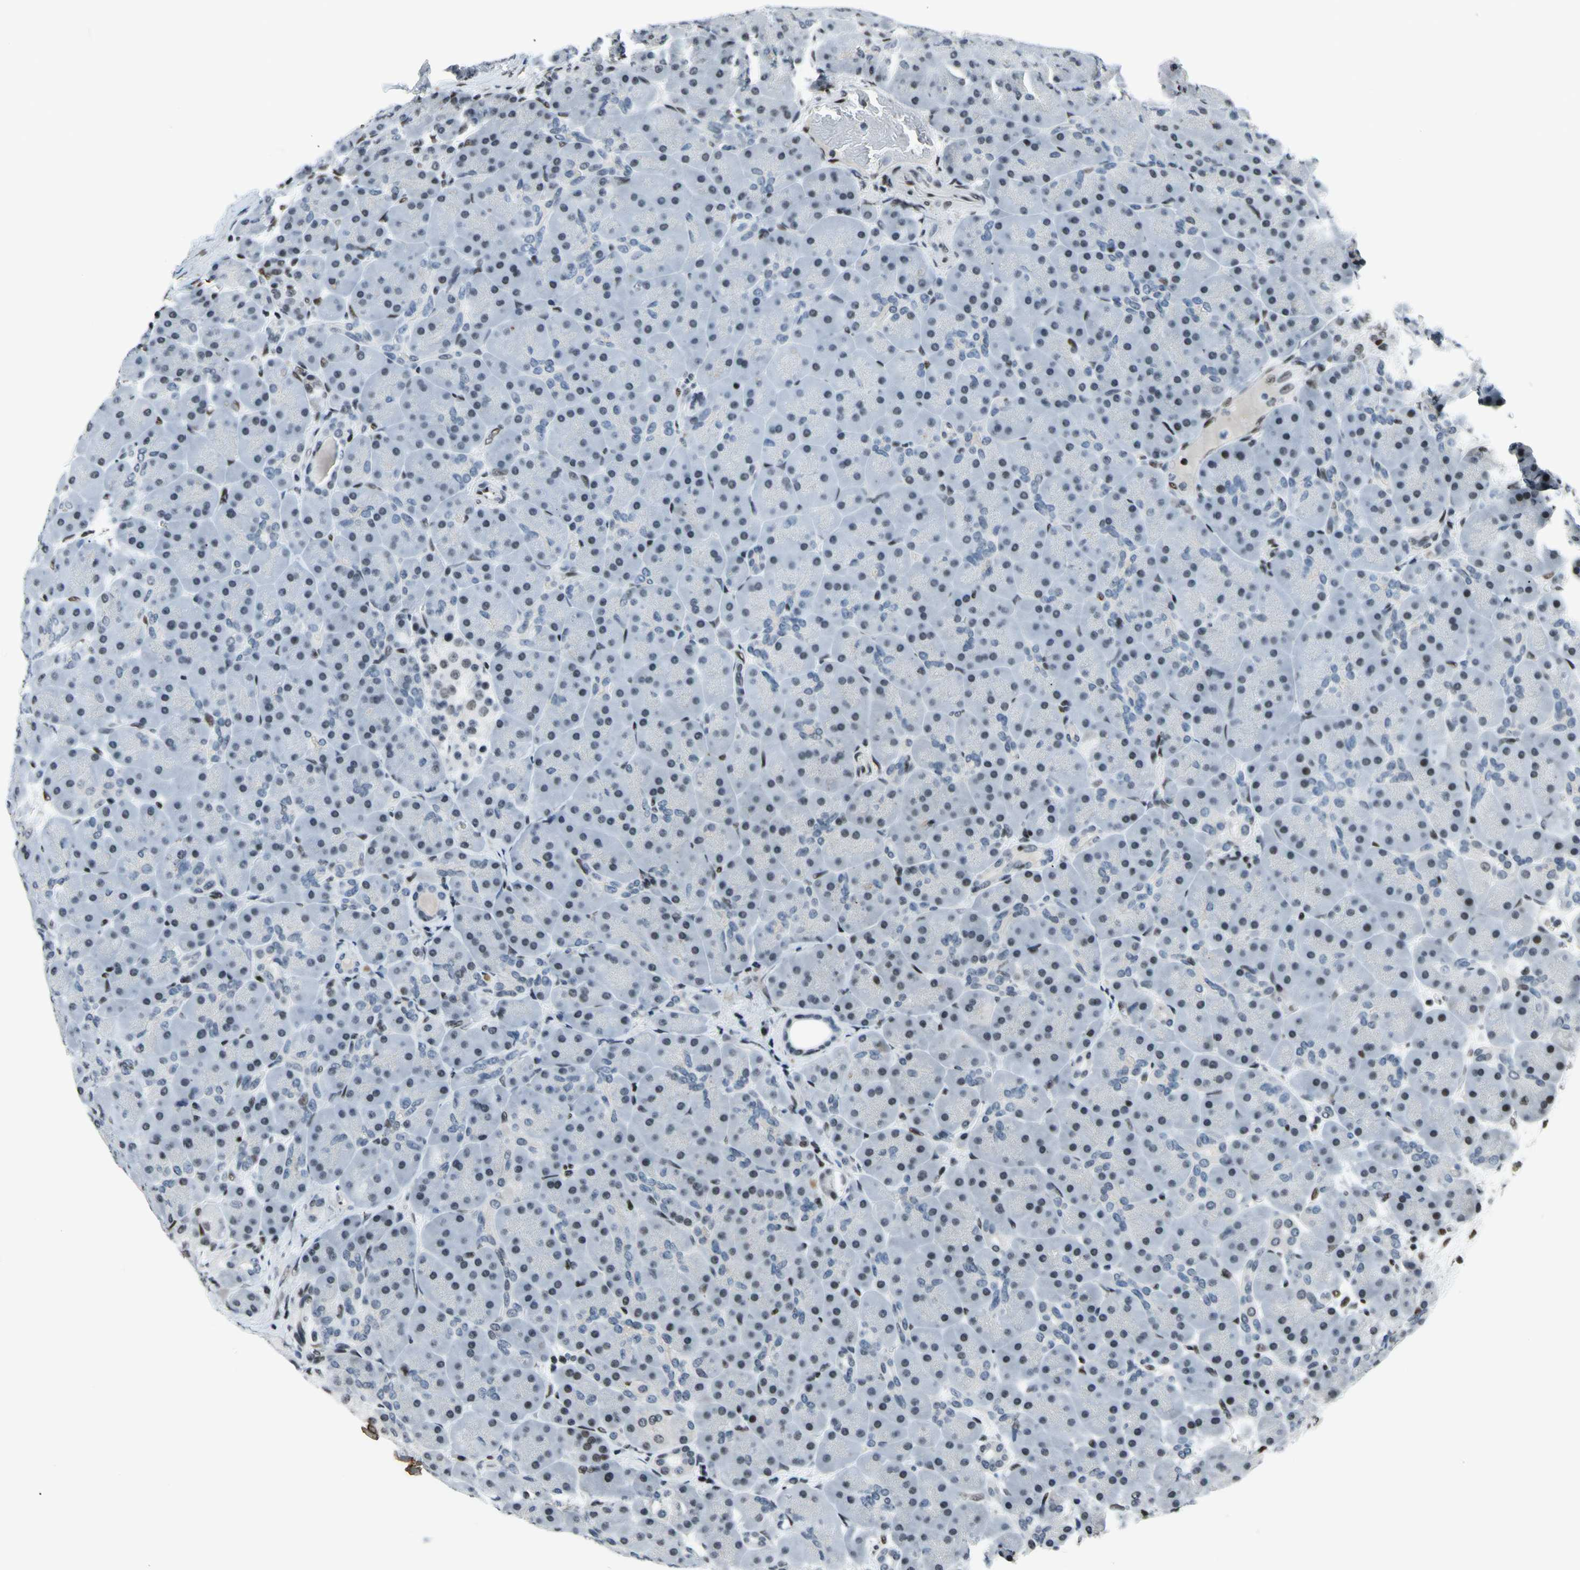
{"staining": {"intensity": "weak", "quantity": "25%-75%", "location": "nuclear"}, "tissue": "pancreas", "cell_type": "Exocrine glandular cells", "image_type": "normal", "snomed": [{"axis": "morphology", "description": "Normal tissue, NOS"}, {"axis": "topography", "description": "Pancreas"}], "caption": "Unremarkable pancreas was stained to show a protein in brown. There is low levels of weak nuclear staining in approximately 25%-75% of exocrine glandular cells.", "gene": "RECQL", "patient": {"sex": "male", "age": 66}}